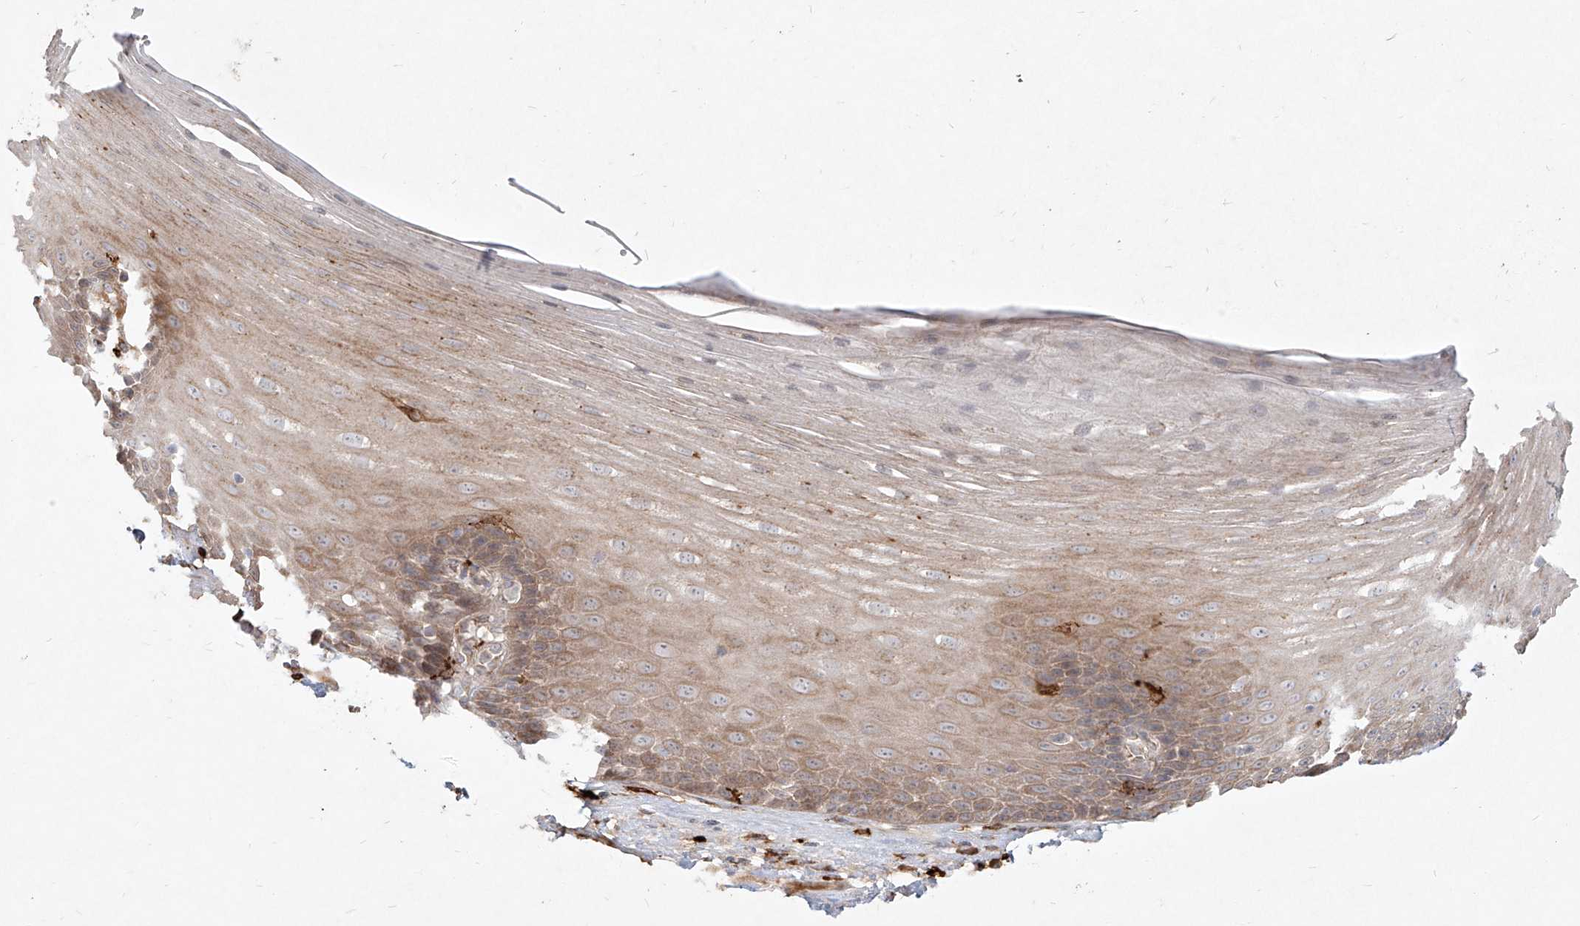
{"staining": {"intensity": "weak", "quantity": "25%-75%", "location": "cytoplasmic/membranous"}, "tissue": "esophagus", "cell_type": "Squamous epithelial cells", "image_type": "normal", "snomed": [{"axis": "morphology", "description": "Normal tissue, NOS"}, {"axis": "topography", "description": "Esophagus"}], "caption": "Normal esophagus displays weak cytoplasmic/membranous expression in approximately 25%-75% of squamous epithelial cells, visualized by immunohistochemistry. (Brightfield microscopy of DAB IHC at high magnification).", "gene": "CD209", "patient": {"sex": "male", "age": 62}}